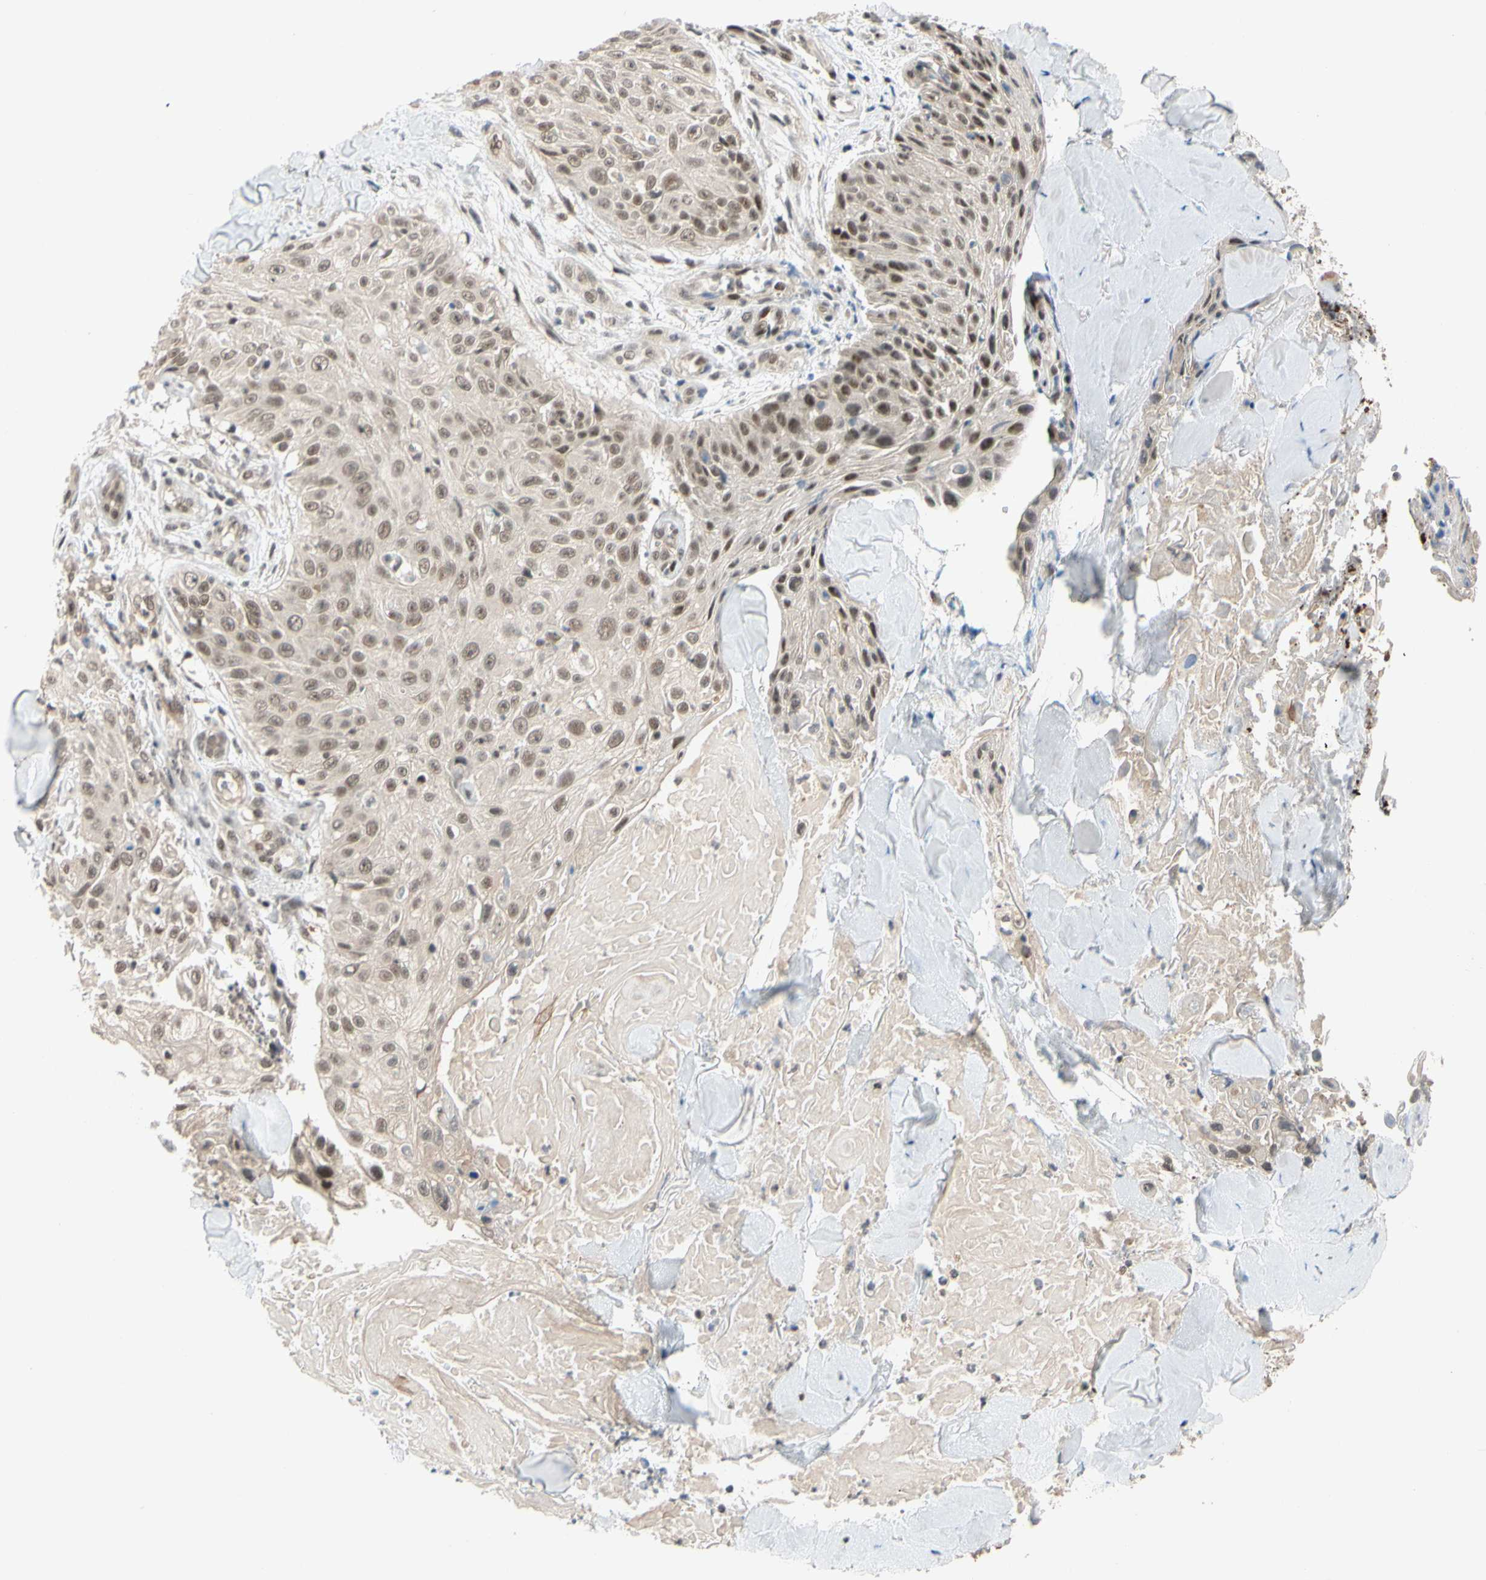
{"staining": {"intensity": "weak", "quantity": ">75%", "location": "nuclear"}, "tissue": "skin cancer", "cell_type": "Tumor cells", "image_type": "cancer", "snomed": [{"axis": "morphology", "description": "Squamous cell carcinoma, NOS"}, {"axis": "topography", "description": "Skin"}], "caption": "Squamous cell carcinoma (skin) was stained to show a protein in brown. There is low levels of weak nuclear staining in about >75% of tumor cells.", "gene": "TAF4", "patient": {"sex": "male", "age": 86}}